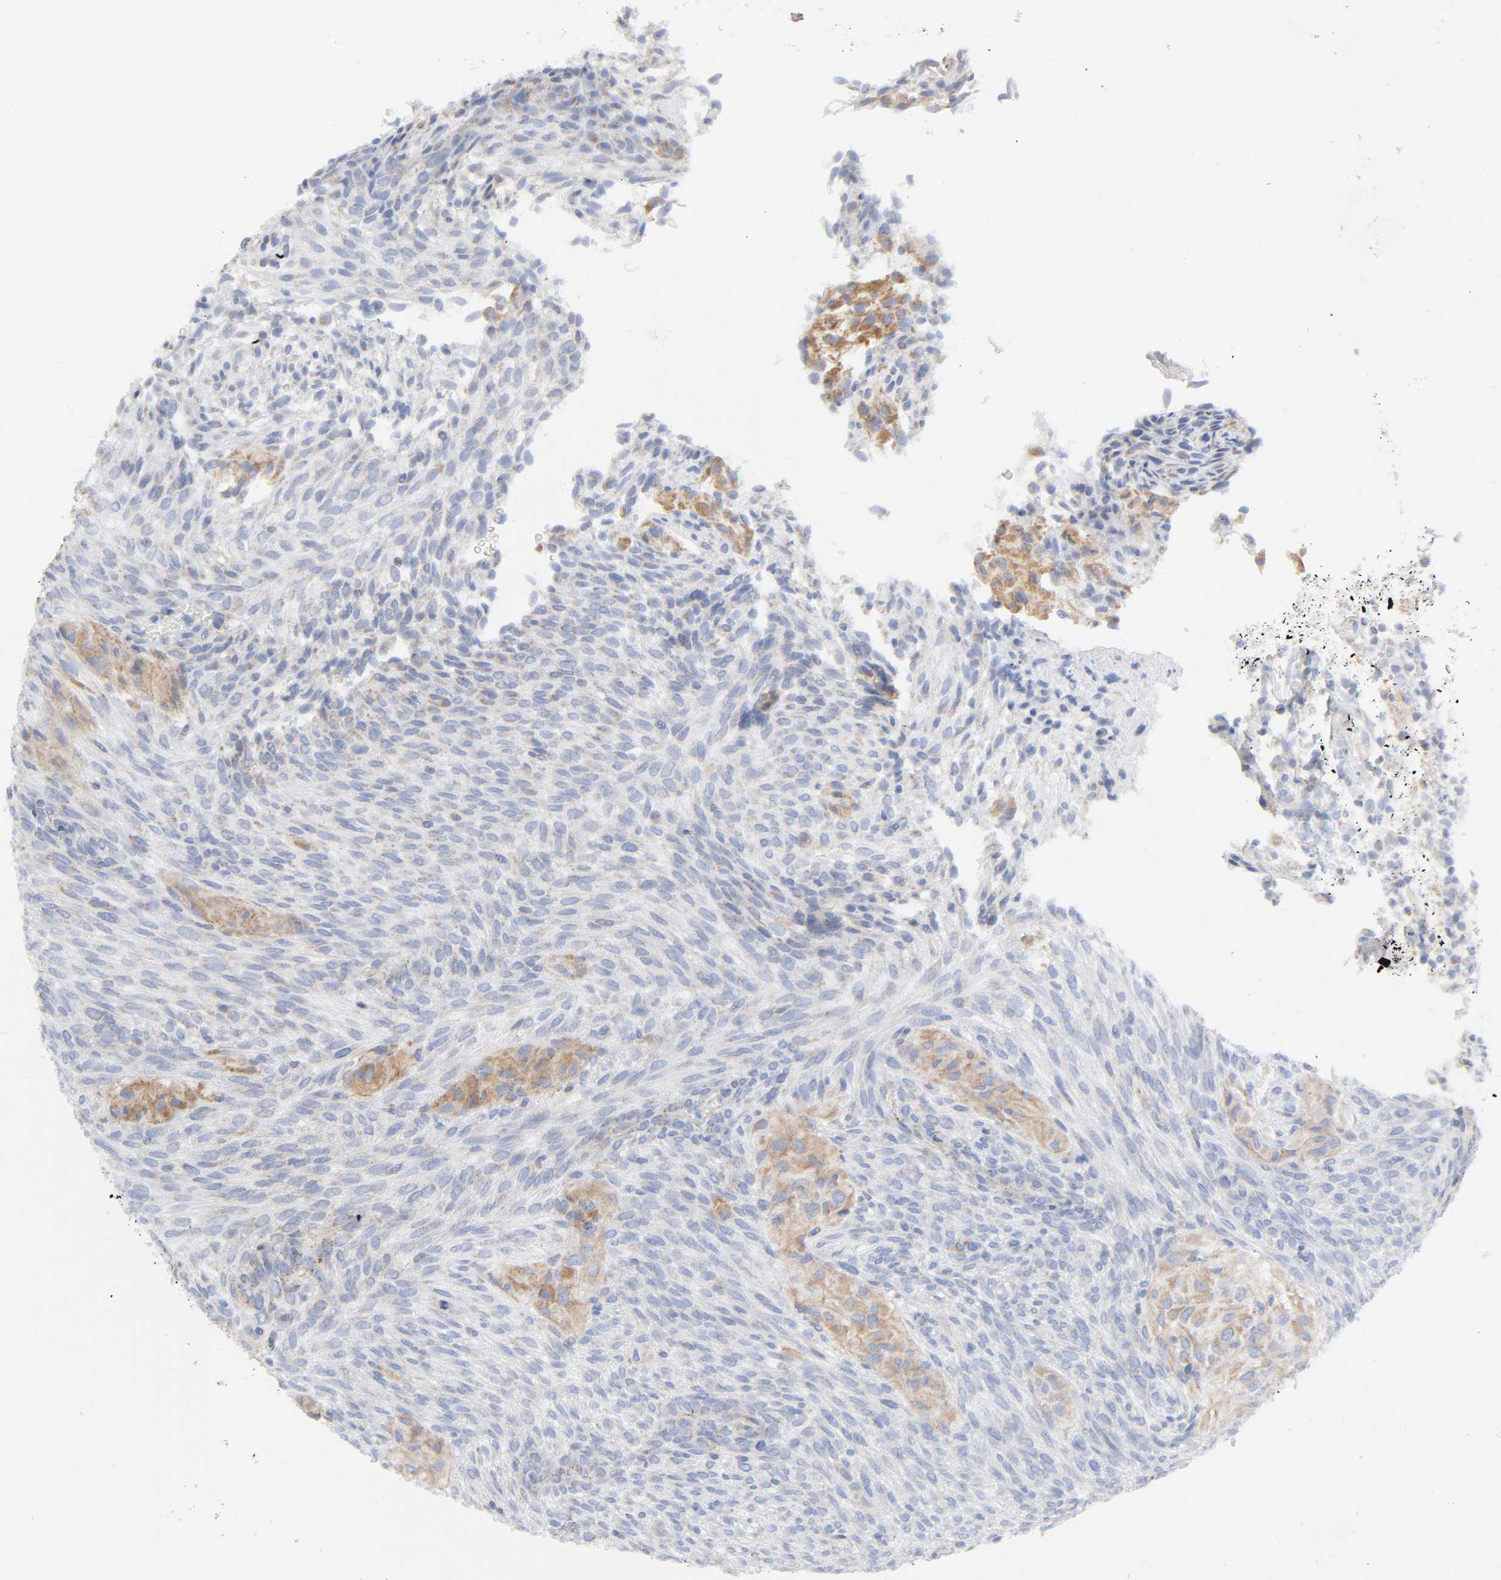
{"staining": {"intensity": "negative", "quantity": "none", "location": "none"}, "tissue": "glioma", "cell_type": "Tumor cells", "image_type": "cancer", "snomed": [{"axis": "morphology", "description": "Glioma, malignant, High grade"}, {"axis": "topography", "description": "Cerebral cortex"}], "caption": "Immunohistochemistry (IHC) image of neoplastic tissue: human high-grade glioma (malignant) stained with DAB (3,3'-diaminobenzidine) shows no significant protein staining in tumor cells. (DAB IHC, high magnification).", "gene": "SYT16", "patient": {"sex": "female", "age": 55}}